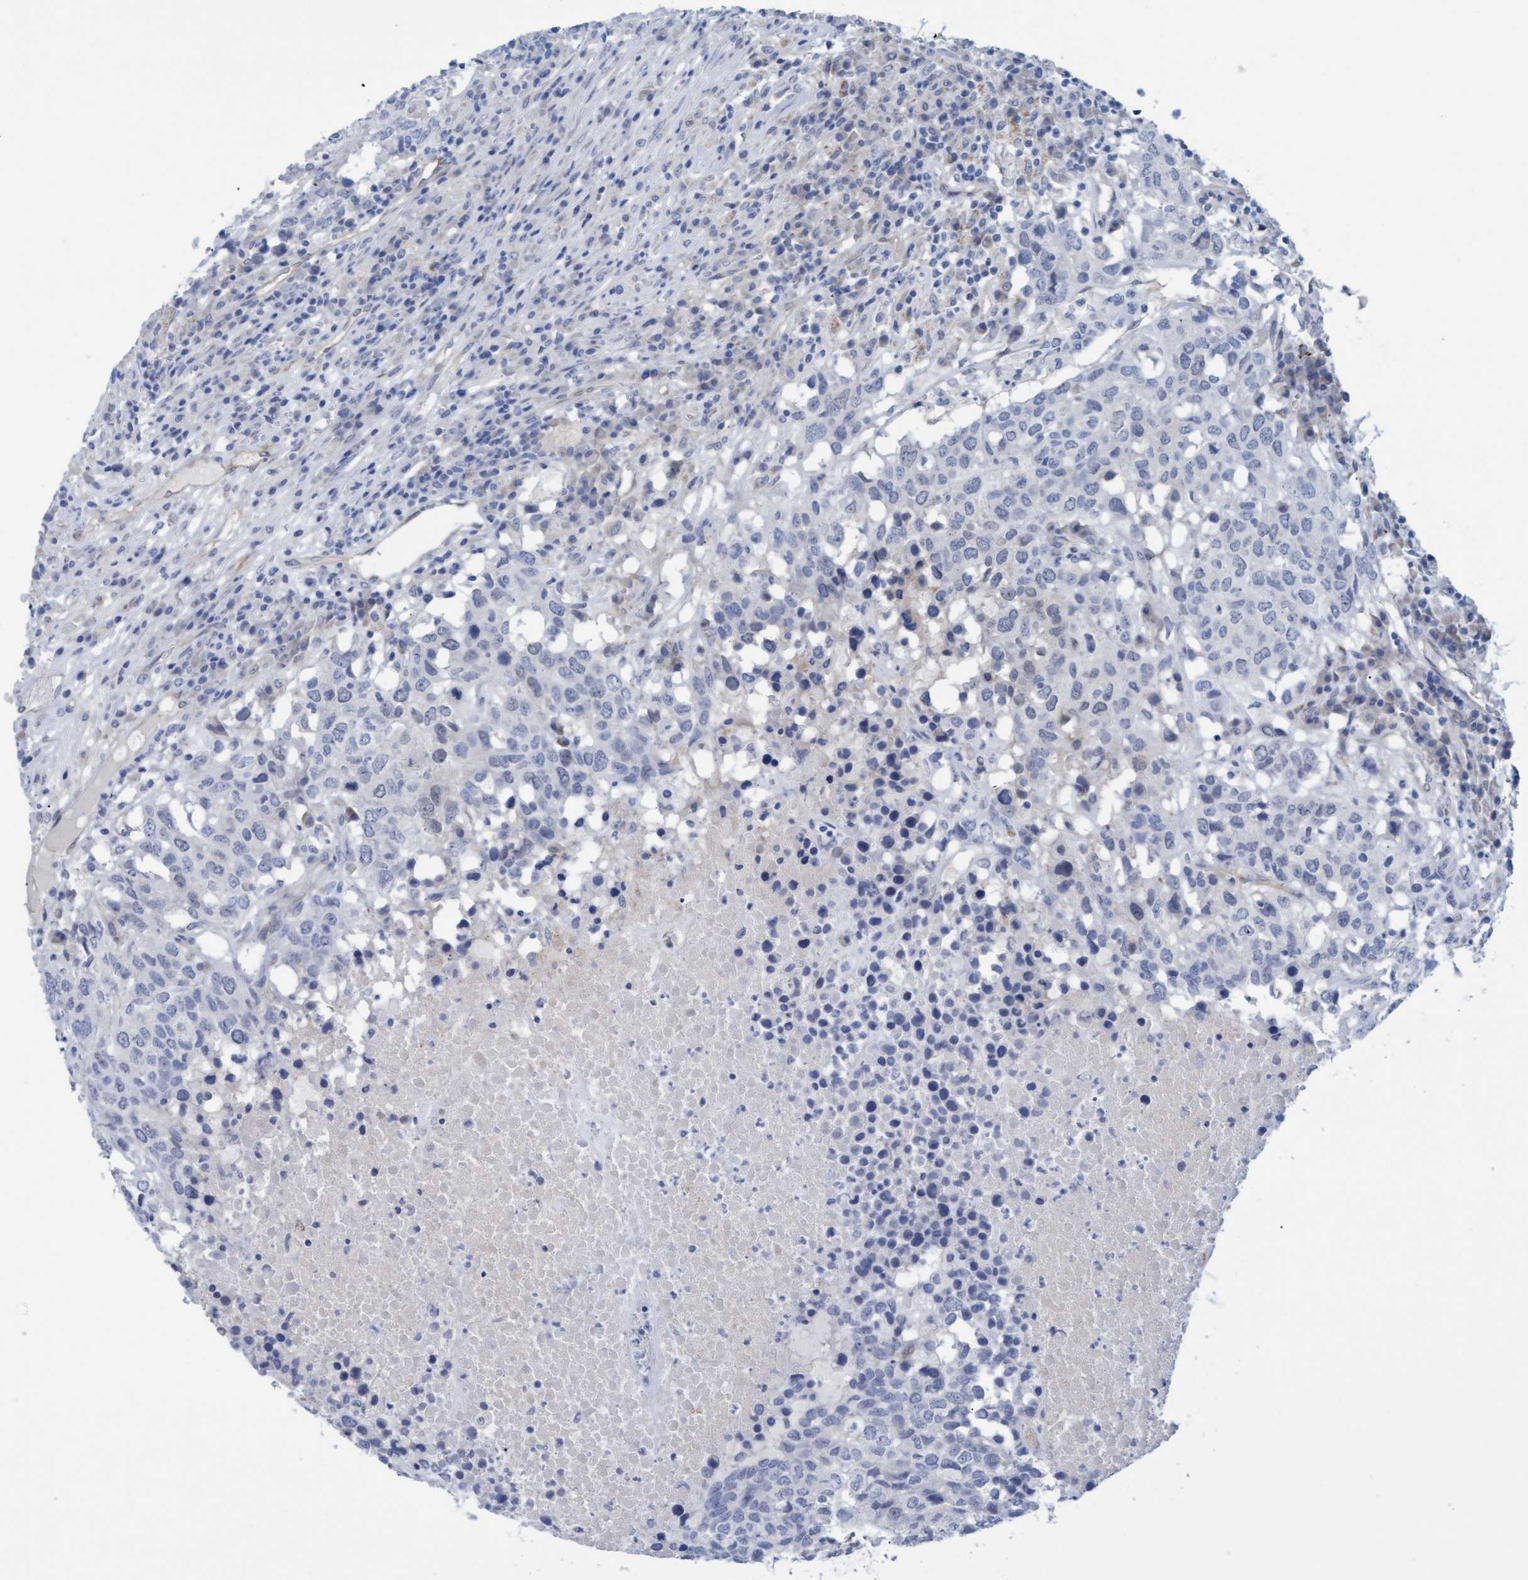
{"staining": {"intensity": "negative", "quantity": "none", "location": "none"}, "tissue": "head and neck cancer", "cell_type": "Tumor cells", "image_type": "cancer", "snomed": [{"axis": "morphology", "description": "Squamous cell carcinoma, NOS"}, {"axis": "topography", "description": "Head-Neck"}], "caption": "Tumor cells show no significant protein expression in squamous cell carcinoma (head and neck).", "gene": "STXBP1", "patient": {"sex": "male", "age": 66}}